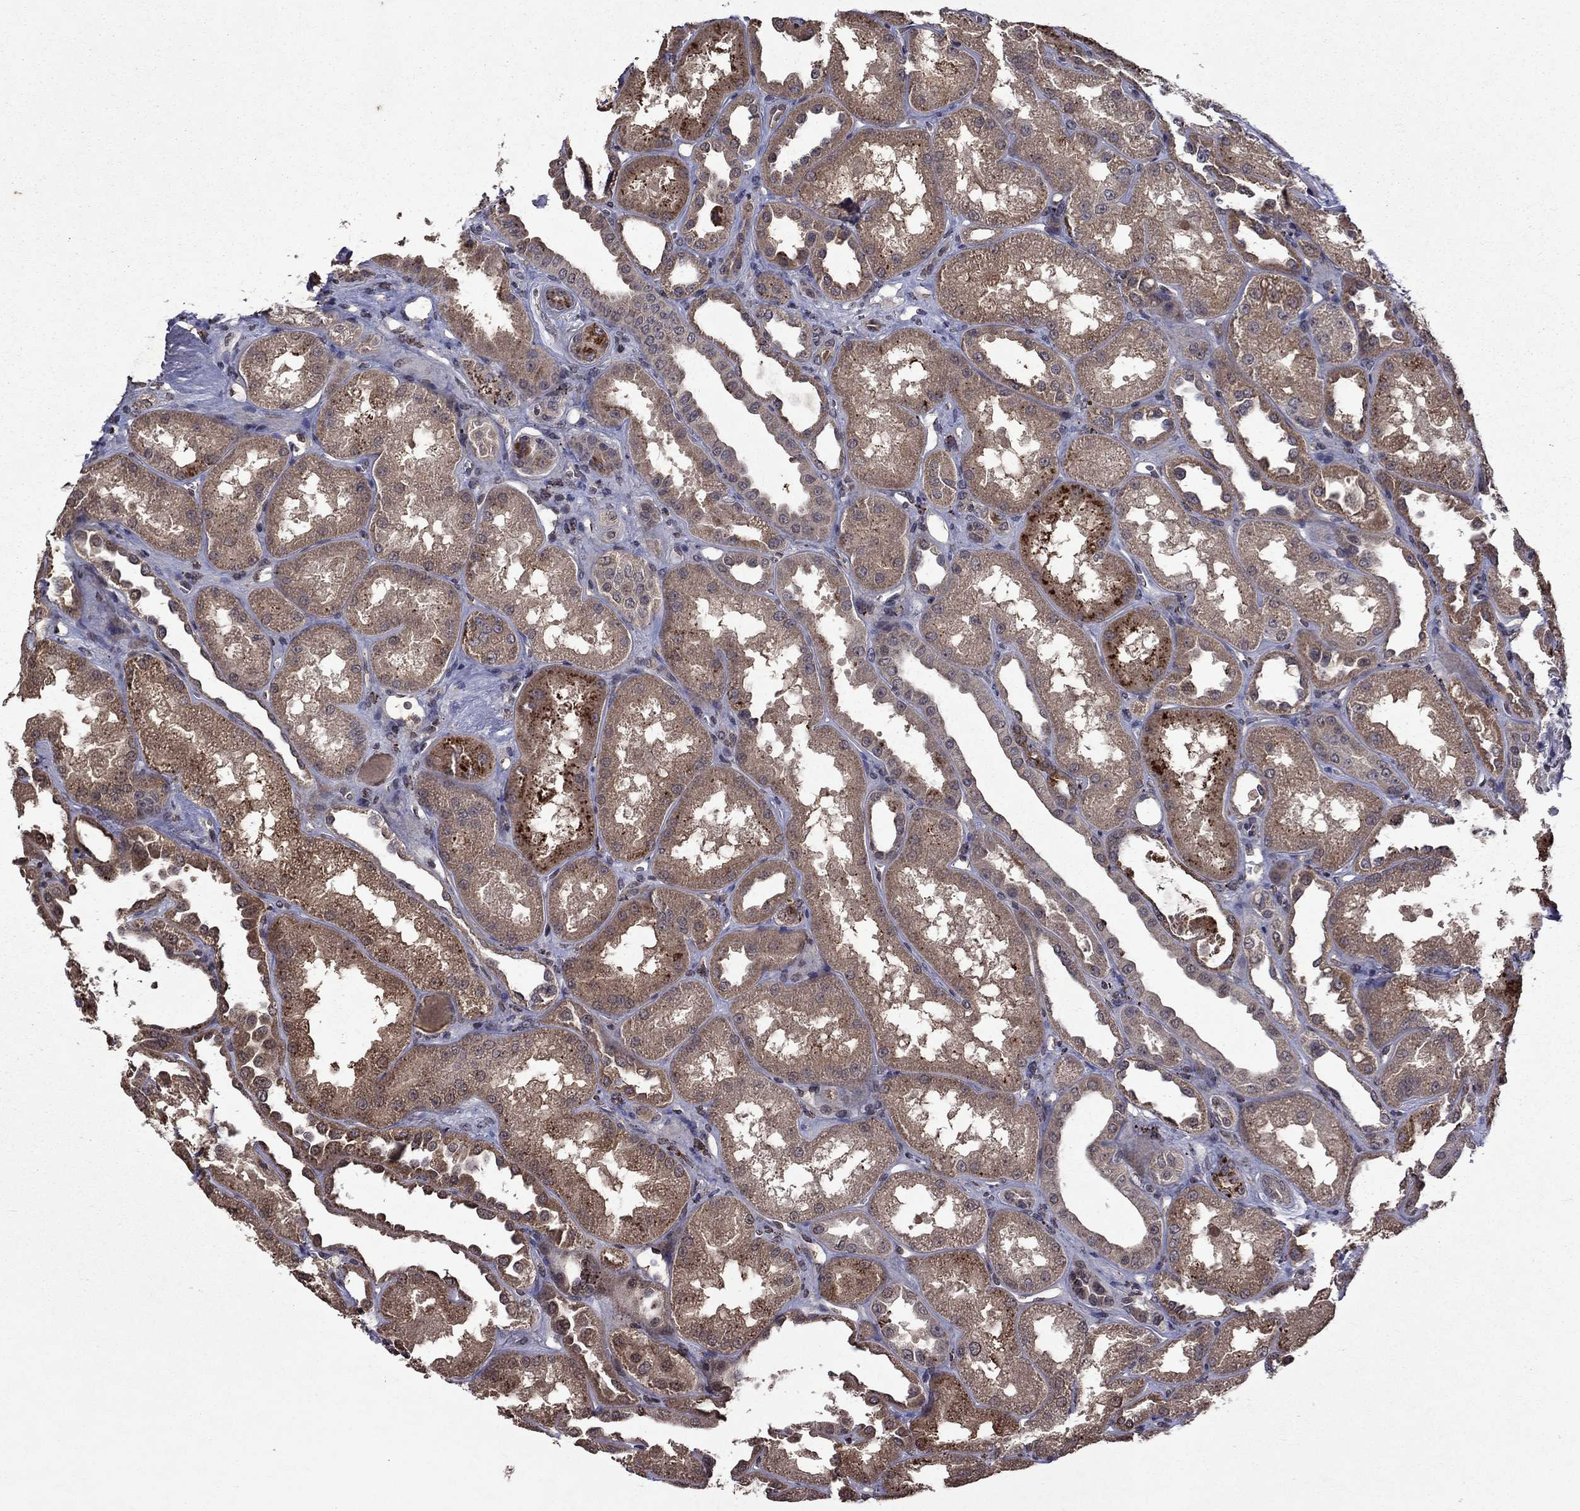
{"staining": {"intensity": "negative", "quantity": "none", "location": "none"}, "tissue": "kidney", "cell_type": "Cells in glomeruli", "image_type": "normal", "snomed": [{"axis": "morphology", "description": "Normal tissue, NOS"}, {"axis": "topography", "description": "Kidney"}], "caption": "Cells in glomeruli show no significant protein expression in benign kidney. The staining is performed using DAB (3,3'-diaminobenzidine) brown chromogen with nuclei counter-stained in using hematoxylin.", "gene": "NLGN1", "patient": {"sex": "male", "age": 61}}